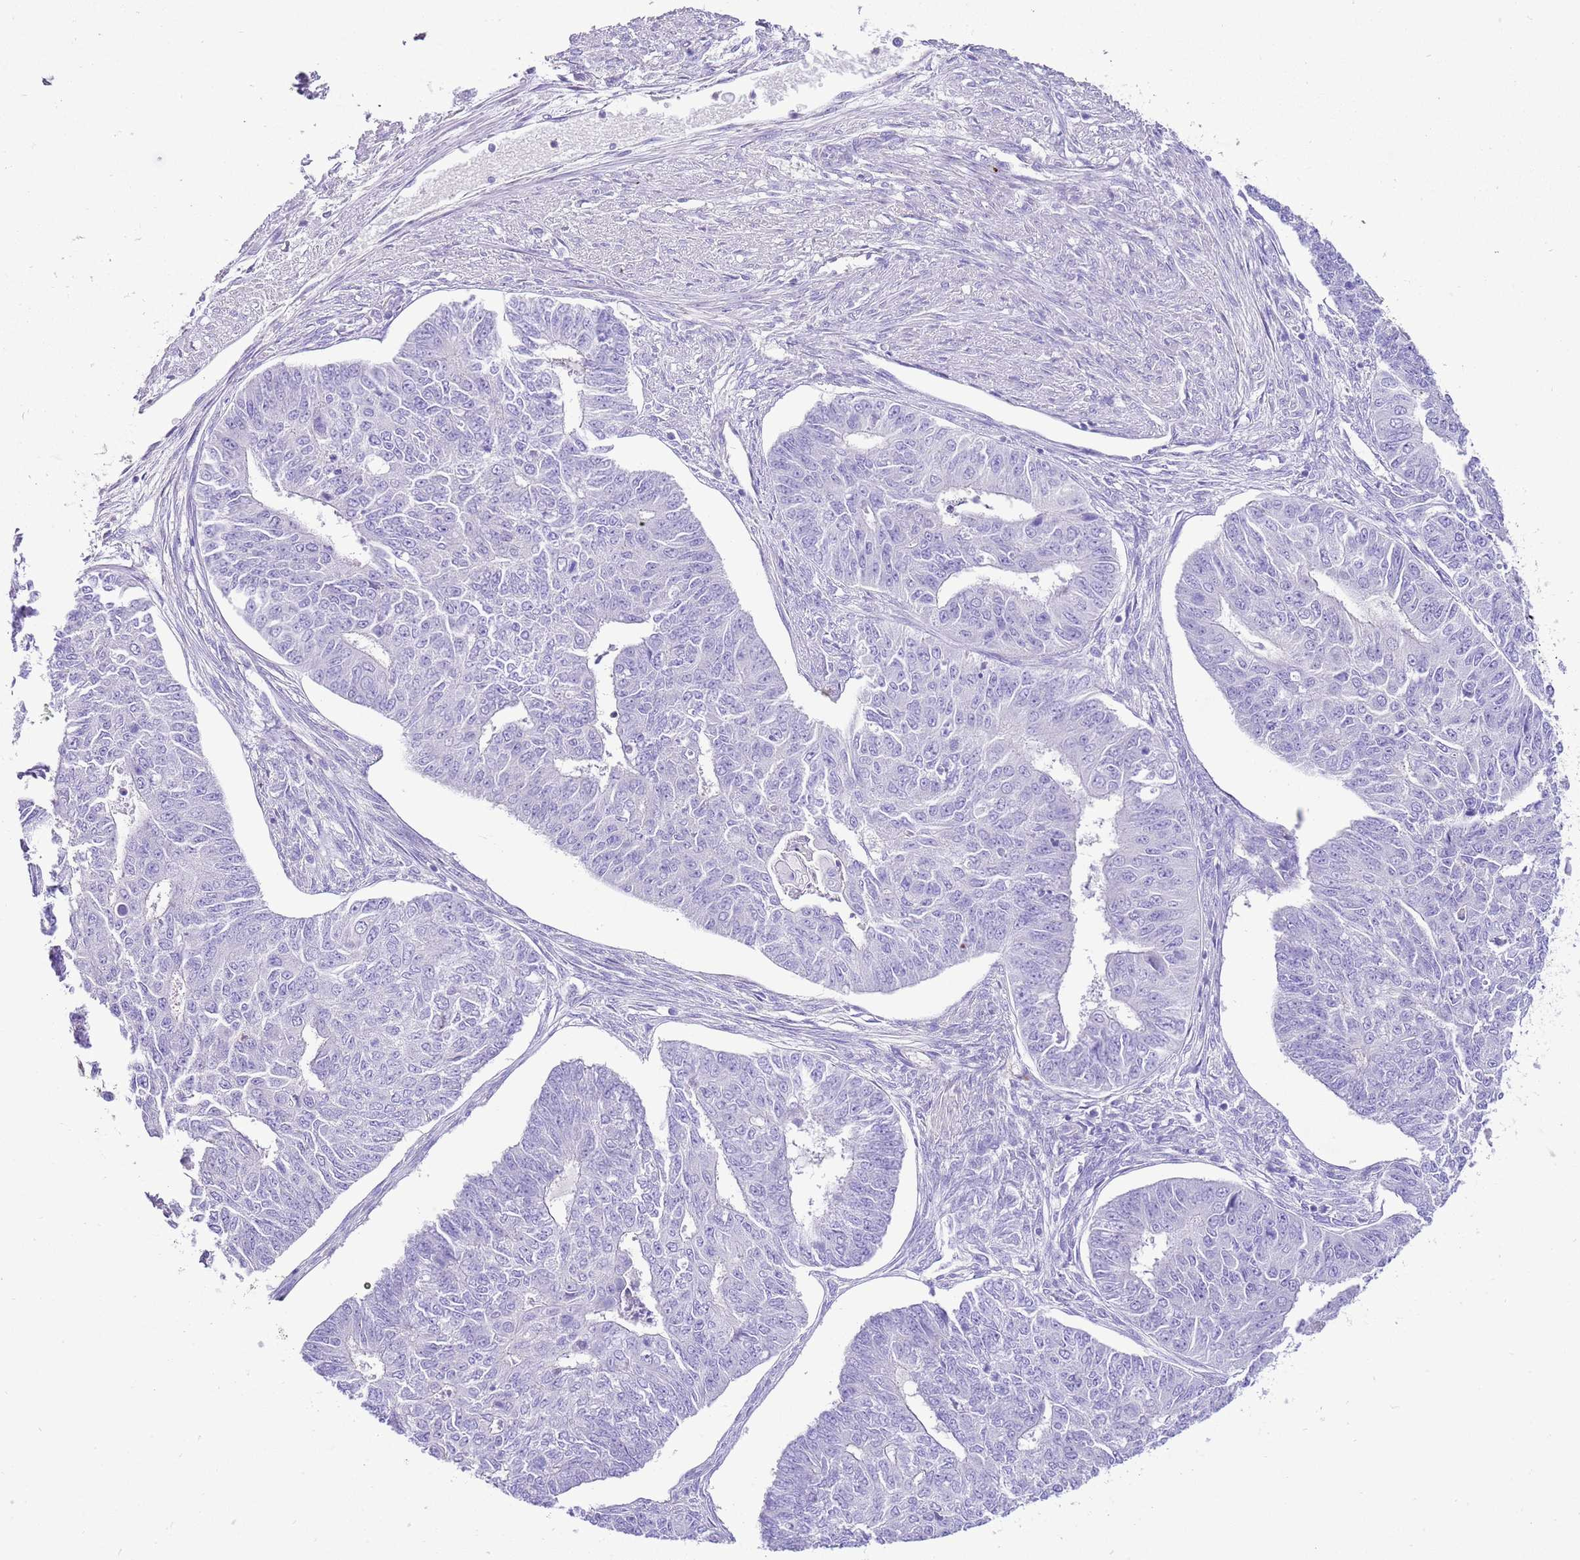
{"staining": {"intensity": "negative", "quantity": "none", "location": "none"}, "tissue": "endometrial cancer", "cell_type": "Tumor cells", "image_type": "cancer", "snomed": [{"axis": "morphology", "description": "Adenocarcinoma, NOS"}, {"axis": "topography", "description": "Endometrium"}], "caption": "Tumor cells are negative for brown protein staining in adenocarcinoma (endometrial).", "gene": "BHLHA15", "patient": {"sex": "female", "age": 32}}